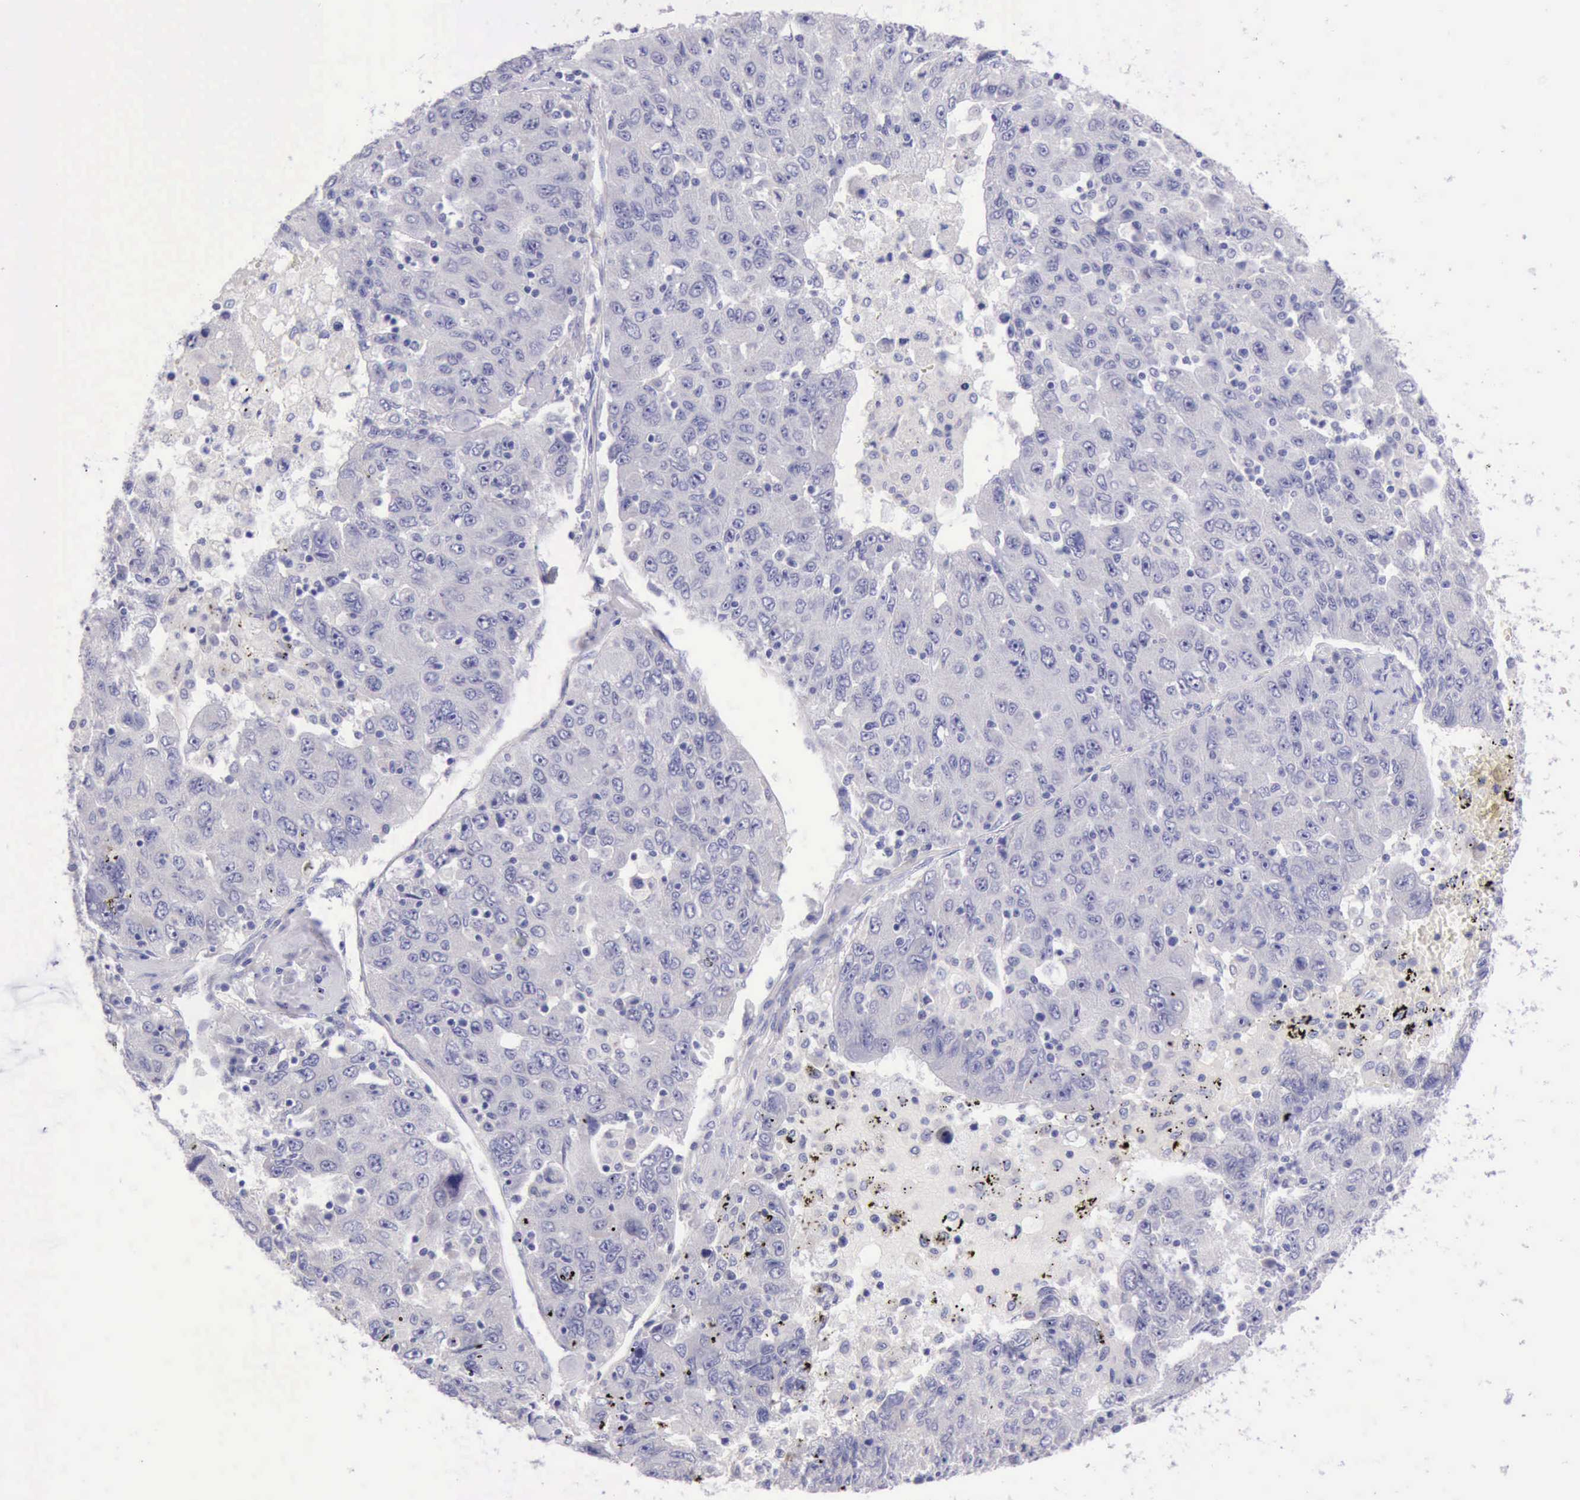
{"staining": {"intensity": "negative", "quantity": "none", "location": "none"}, "tissue": "liver cancer", "cell_type": "Tumor cells", "image_type": "cancer", "snomed": [{"axis": "morphology", "description": "Carcinoma, Hepatocellular, NOS"}, {"axis": "topography", "description": "Liver"}], "caption": "The IHC histopathology image has no significant positivity in tumor cells of liver cancer (hepatocellular carcinoma) tissue.", "gene": "LRFN5", "patient": {"sex": "male", "age": 49}}